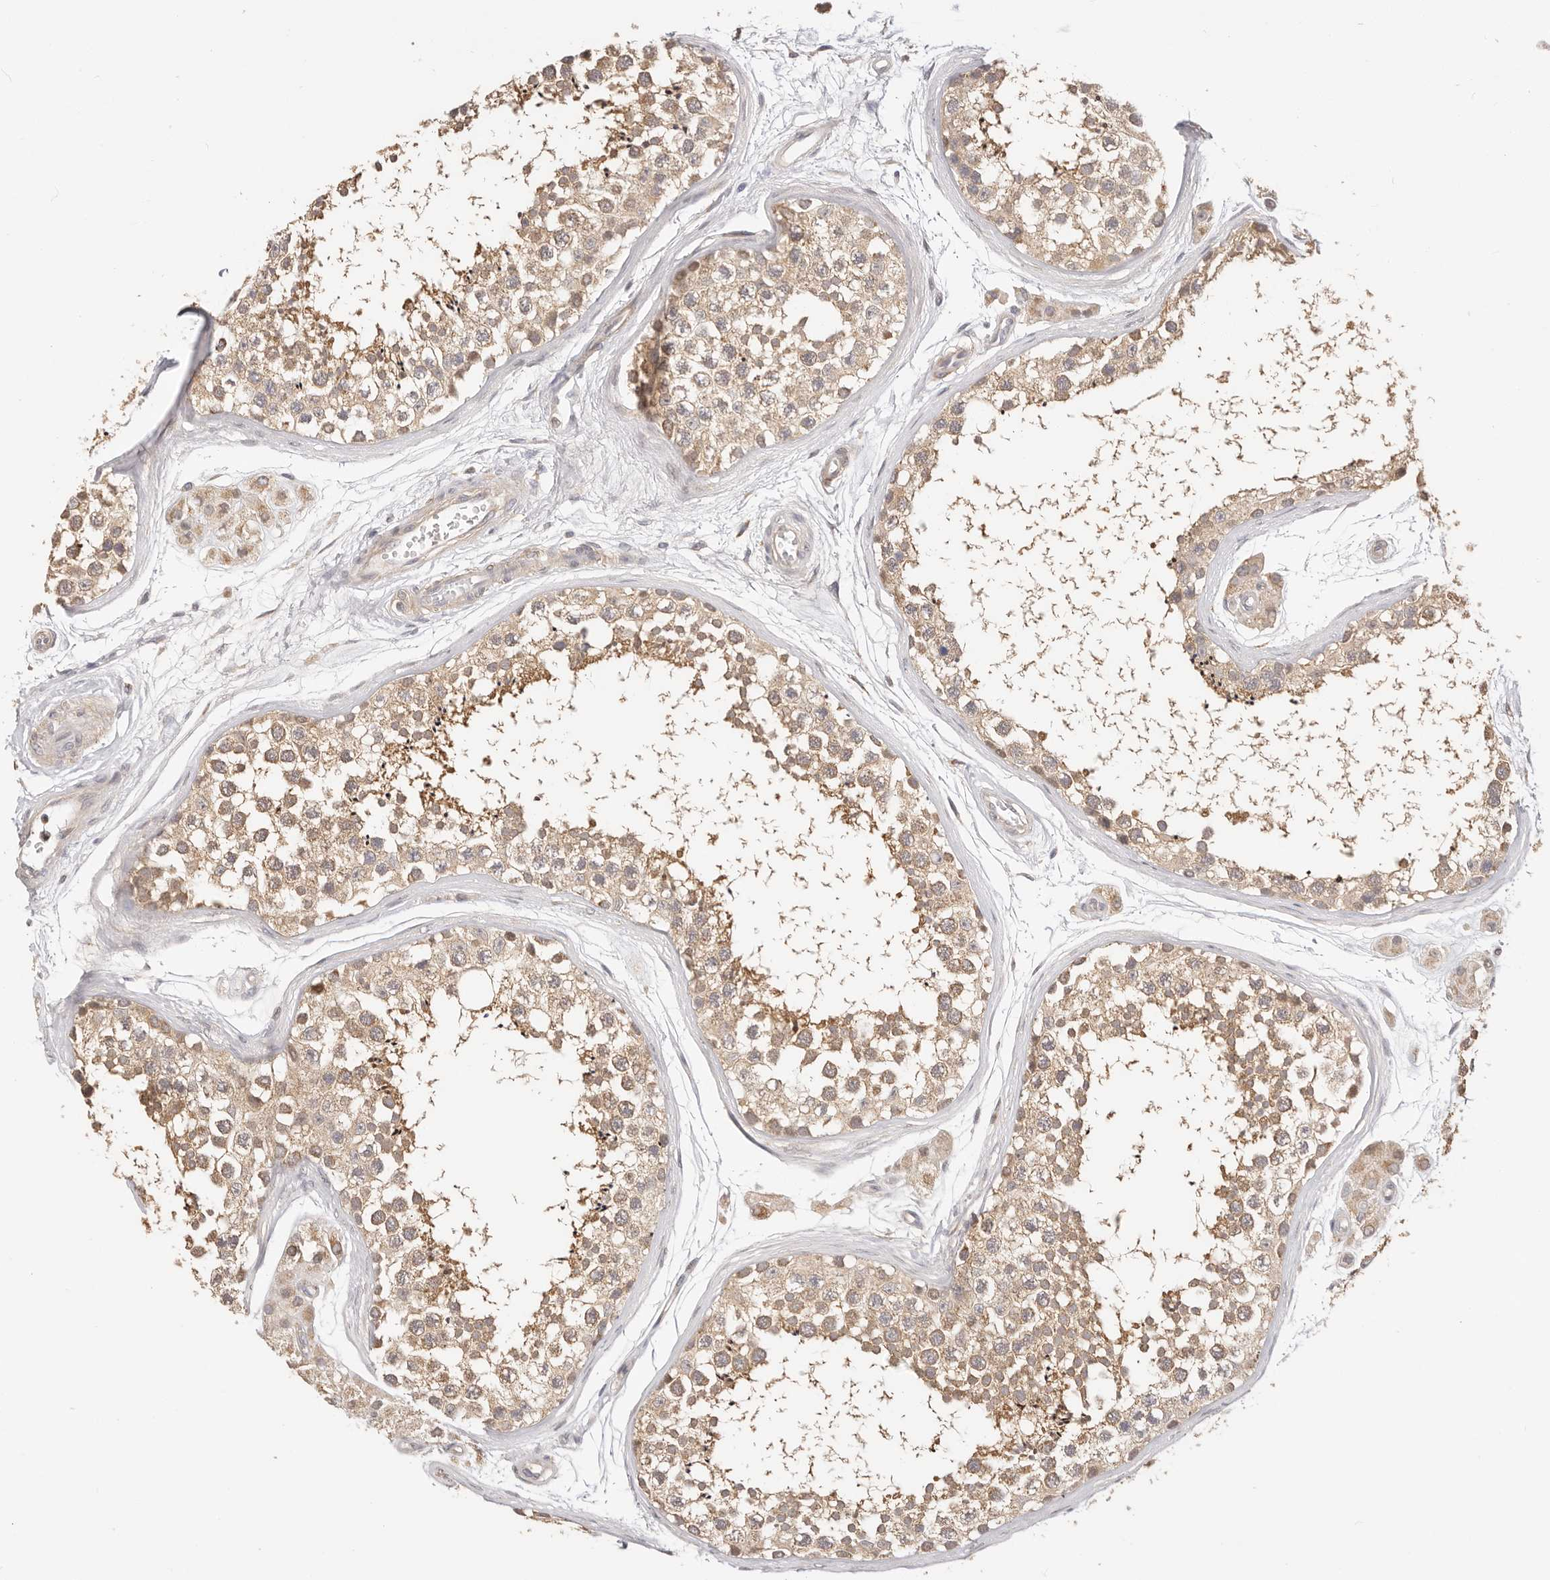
{"staining": {"intensity": "moderate", "quantity": ">75%", "location": "cytoplasmic/membranous"}, "tissue": "testis", "cell_type": "Cells in seminiferous ducts", "image_type": "normal", "snomed": [{"axis": "morphology", "description": "Normal tissue, NOS"}, {"axis": "topography", "description": "Testis"}], "caption": "Protein expression analysis of benign human testis reveals moderate cytoplasmic/membranous staining in approximately >75% of cells in seminiferous ducts. Ihc stains the protein of interest in brown and the nuclei are stained blue.", "gene": "KCMF1", "patient": {"sex": "male", "age": 56}}